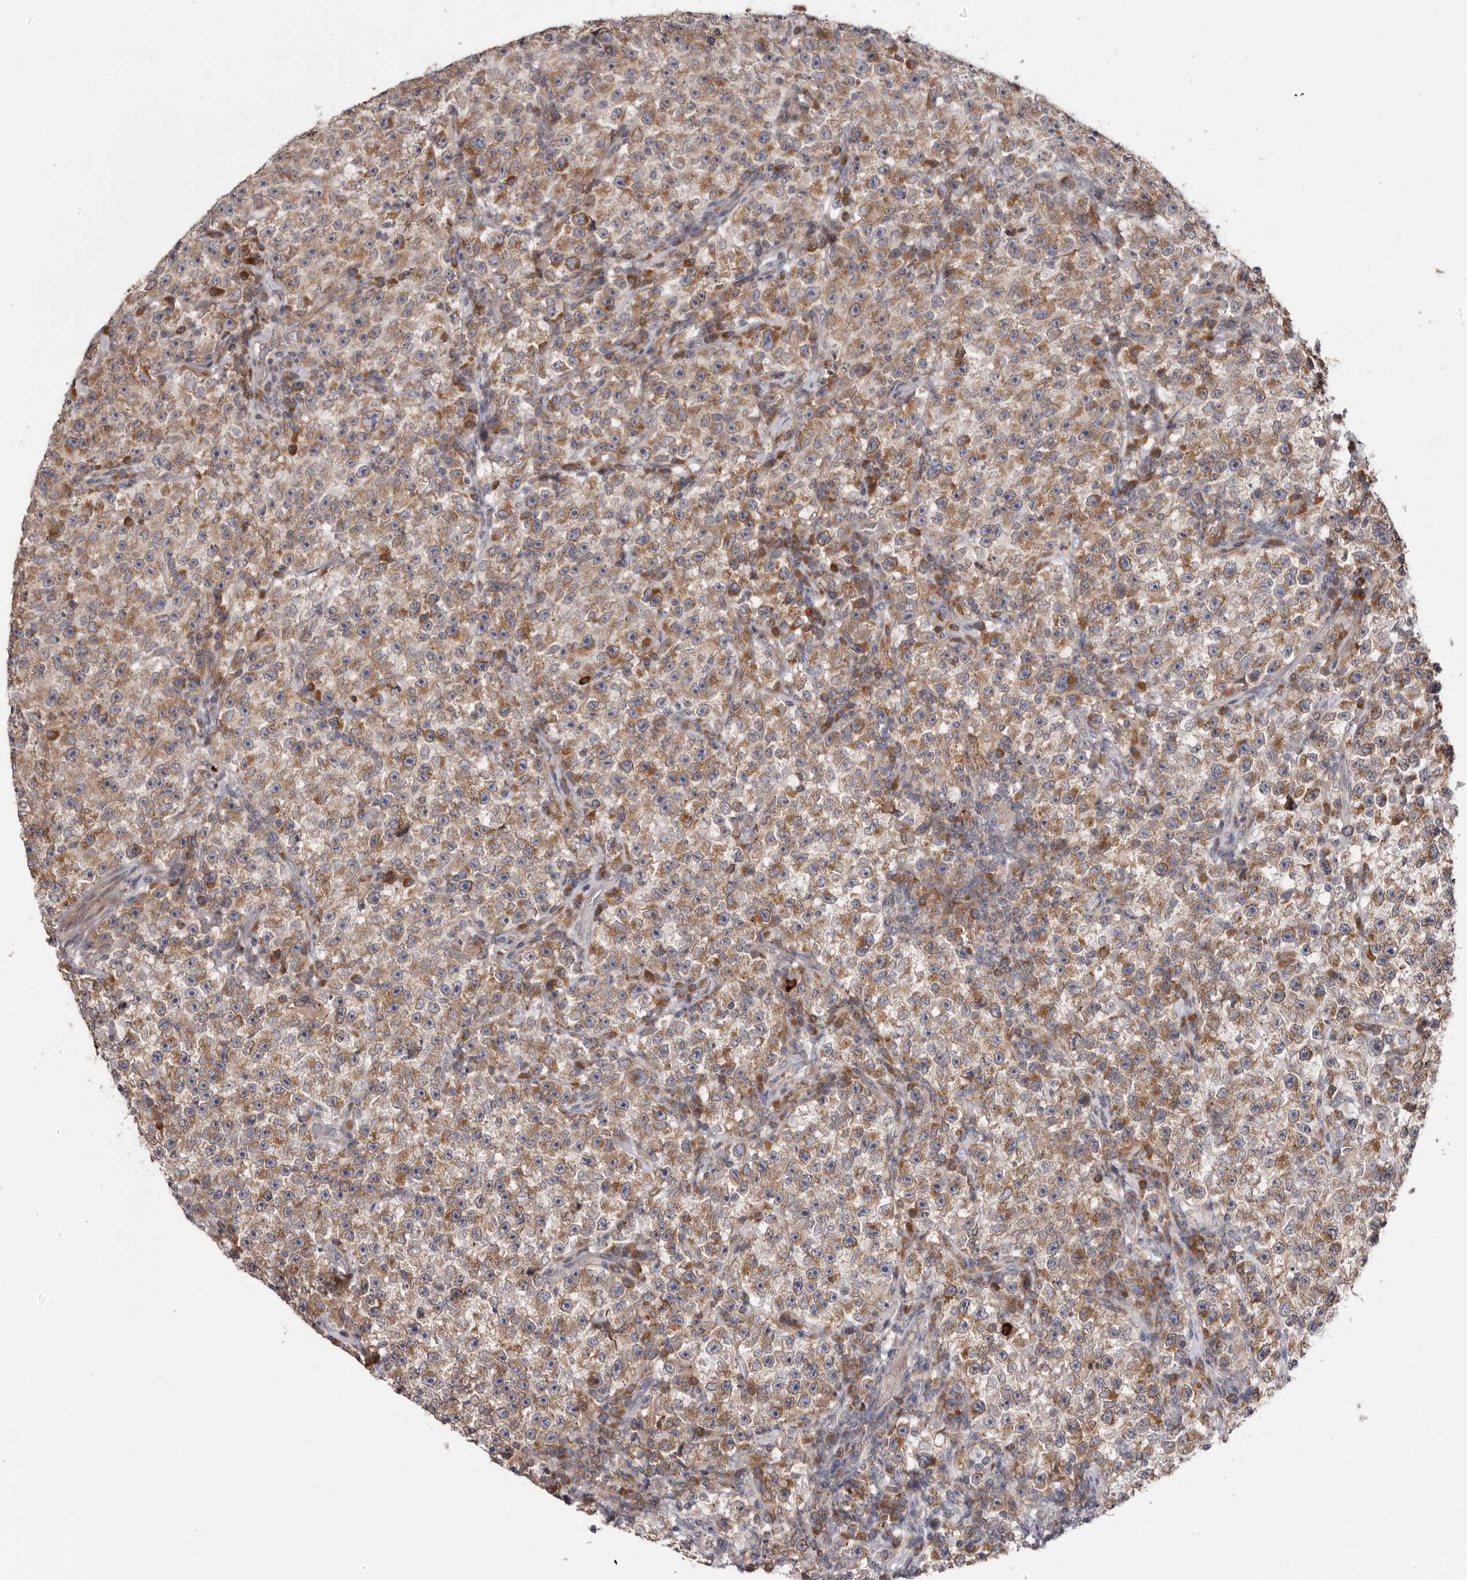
{"staining": {"intensity": "moderate", "quantity": ">75%", "location": "cytoplasmic/membranous"}, "tissue": "testis cancer", "cell_type": "Tumor cells", "image_type": "cancer", "snomed": [{"axis": "morphology", "description": "Seminoma, NOS"}, {"axis": "topography", "description": "Testis"}], "caption": "Testis seminoma was stained to show a protein in brown. There is medium levels of moderate cytoplasmic/membranous expression in approximately >75% of tumor cells.", "gene": "TMUB1", "patient": {"sex": "male", "age": 22}}